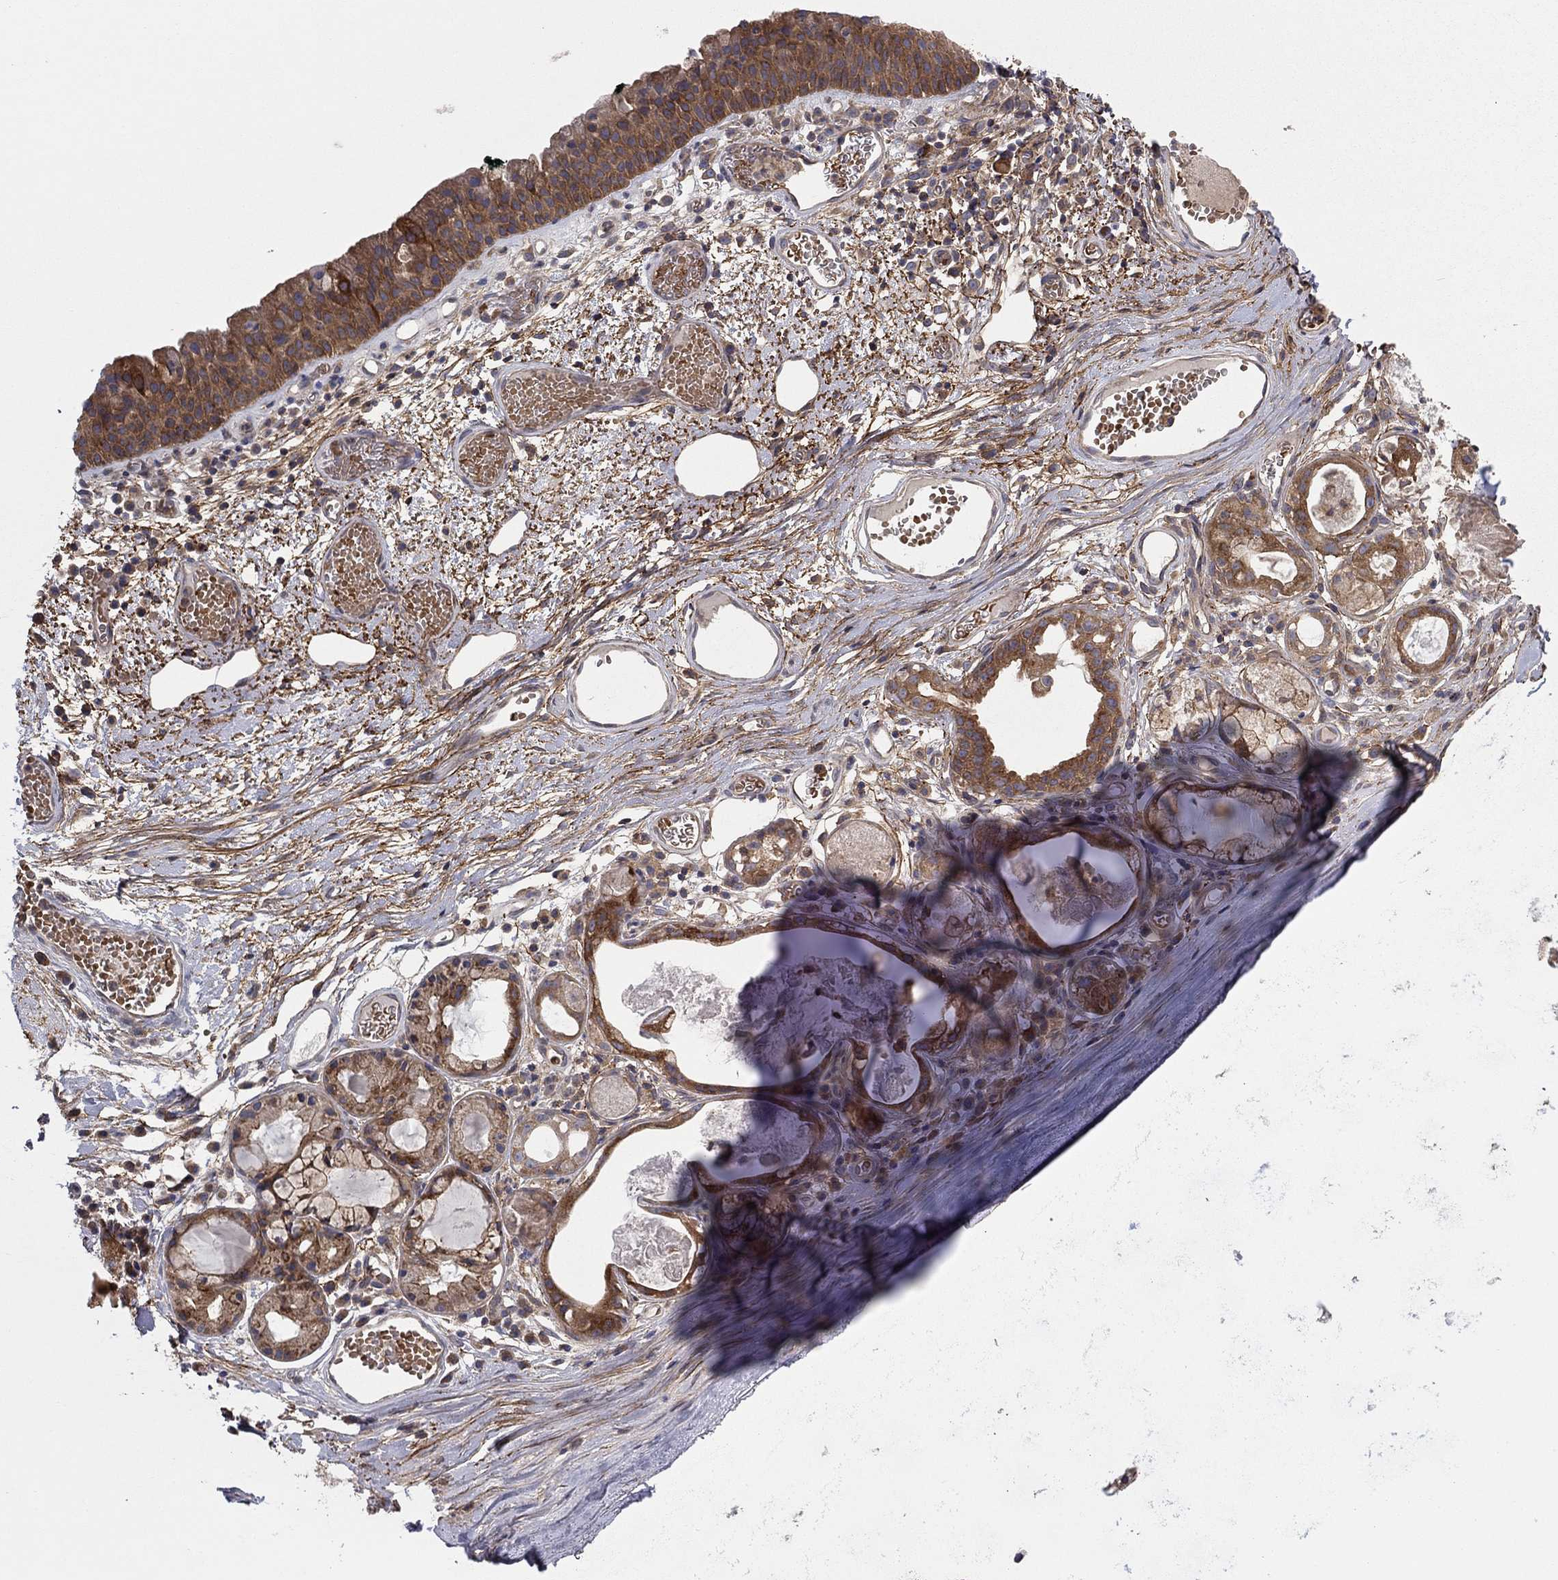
{"staining": {"intensity": "negative", "quantity": "none", "location": "none"}, "tissue": "adipose tissue", "cell_type": "Adipocytes", "image_type": "normal", "snomed": [{"axis": "morphology", "description": "Normal tissue, NOS"}, {"axis": "topography", "description": "Cartilage tissue"}], "caption": "Adipocytes are negative for brown protein staining in unremarkable adipose tissue. (DAB (3,3'-diaminobenzidine) immunohistochemistry, high magnification).", "gene": "RNF123", "patient": {"sex": "male", "age": 81}}